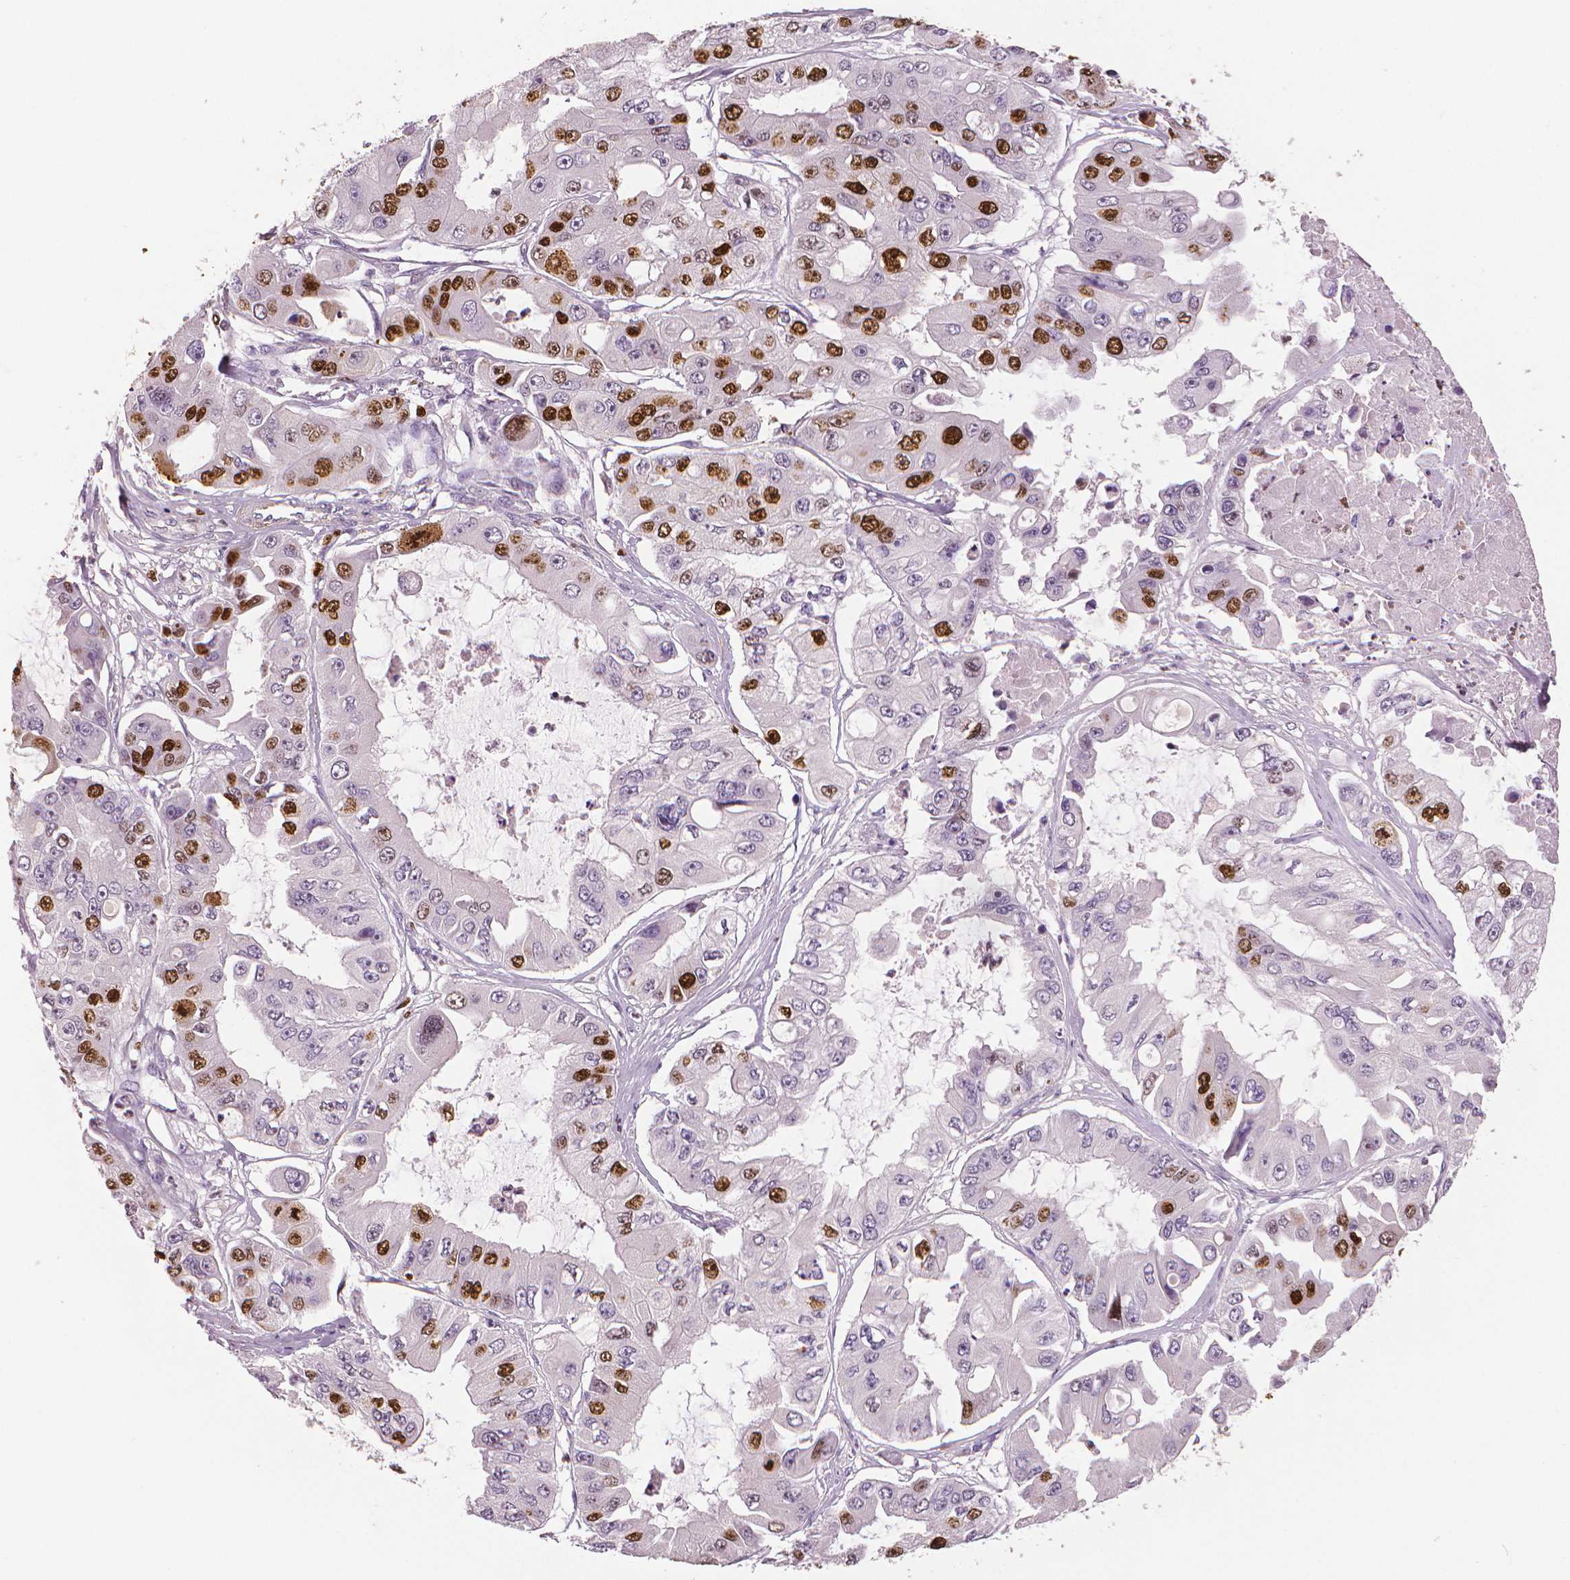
{"staining": {"intensity": "moderate", "quantity": "25%-75%", "location": "nuclear"}, "tissue": "ovarian cancer", "cell_type": "Tumor cells", "image_type": "cancer", "snomed": [{"axis": "morphology", "description": "Cystadenocarcinoma, serous, NOS"}, {"axis": "topography", "description": "Ovary"}], "caption": "Ovarian cancer (serous cystadenocarcinoma) was stained to show a protein in brown. There is medium levels of moderate nuclear positivity in about 25%-75% of tumor cells. (Brightfield microscopy of DAB IHC at high magnification).", "gene": "MKI67", "patient": {"sex": "female", "age": 56}}